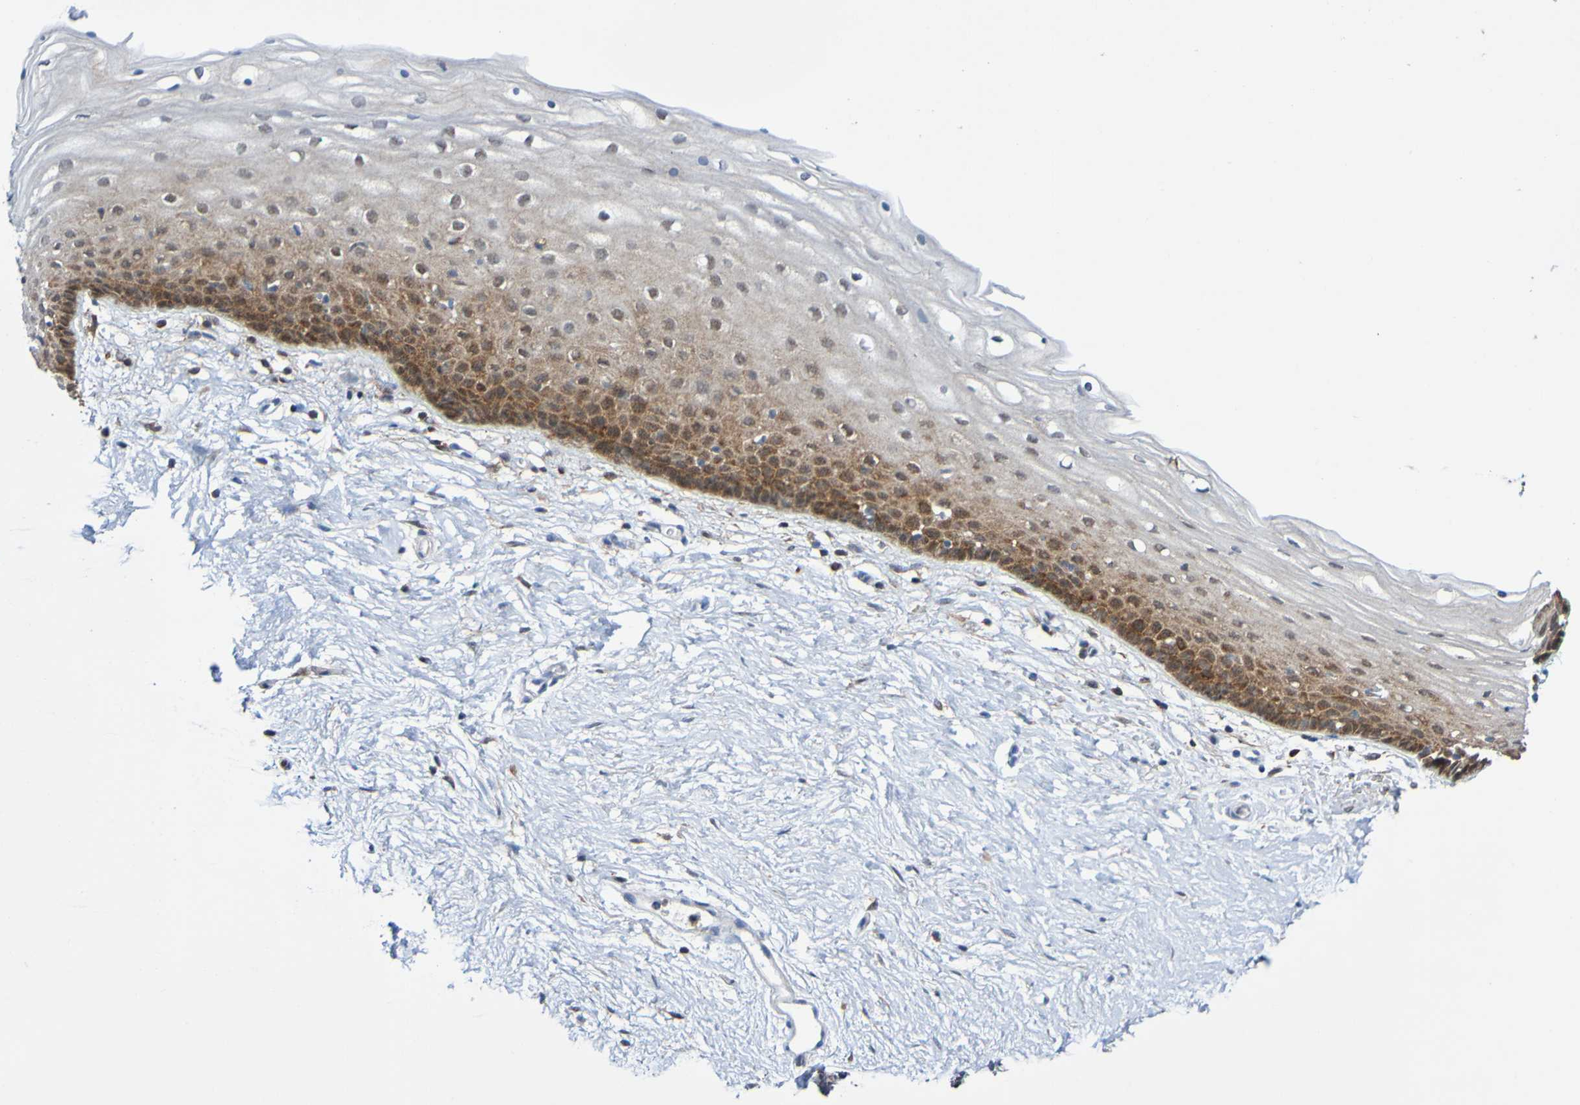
{"staining": {"intensity": "moderate", "quantity": "25%-75%", "location": "cytoplasmic/membranous"}, "tissue": "vagina", "cell_type": "Squamous epithelial cells", "image_type": "normal", "snomed": [{"axis": "morphology", "description": "Normal tissue, NOS"}, {"axis": "topography", "description": "Vagina"}], "caption": "A brown stain labels moderate cytoplasmic/membranous positivity of a protein in squamous epithelial cells of unremarkable human vagina.", "gene": "ATIC", "patient": {"sex": "female", "age": 44}}